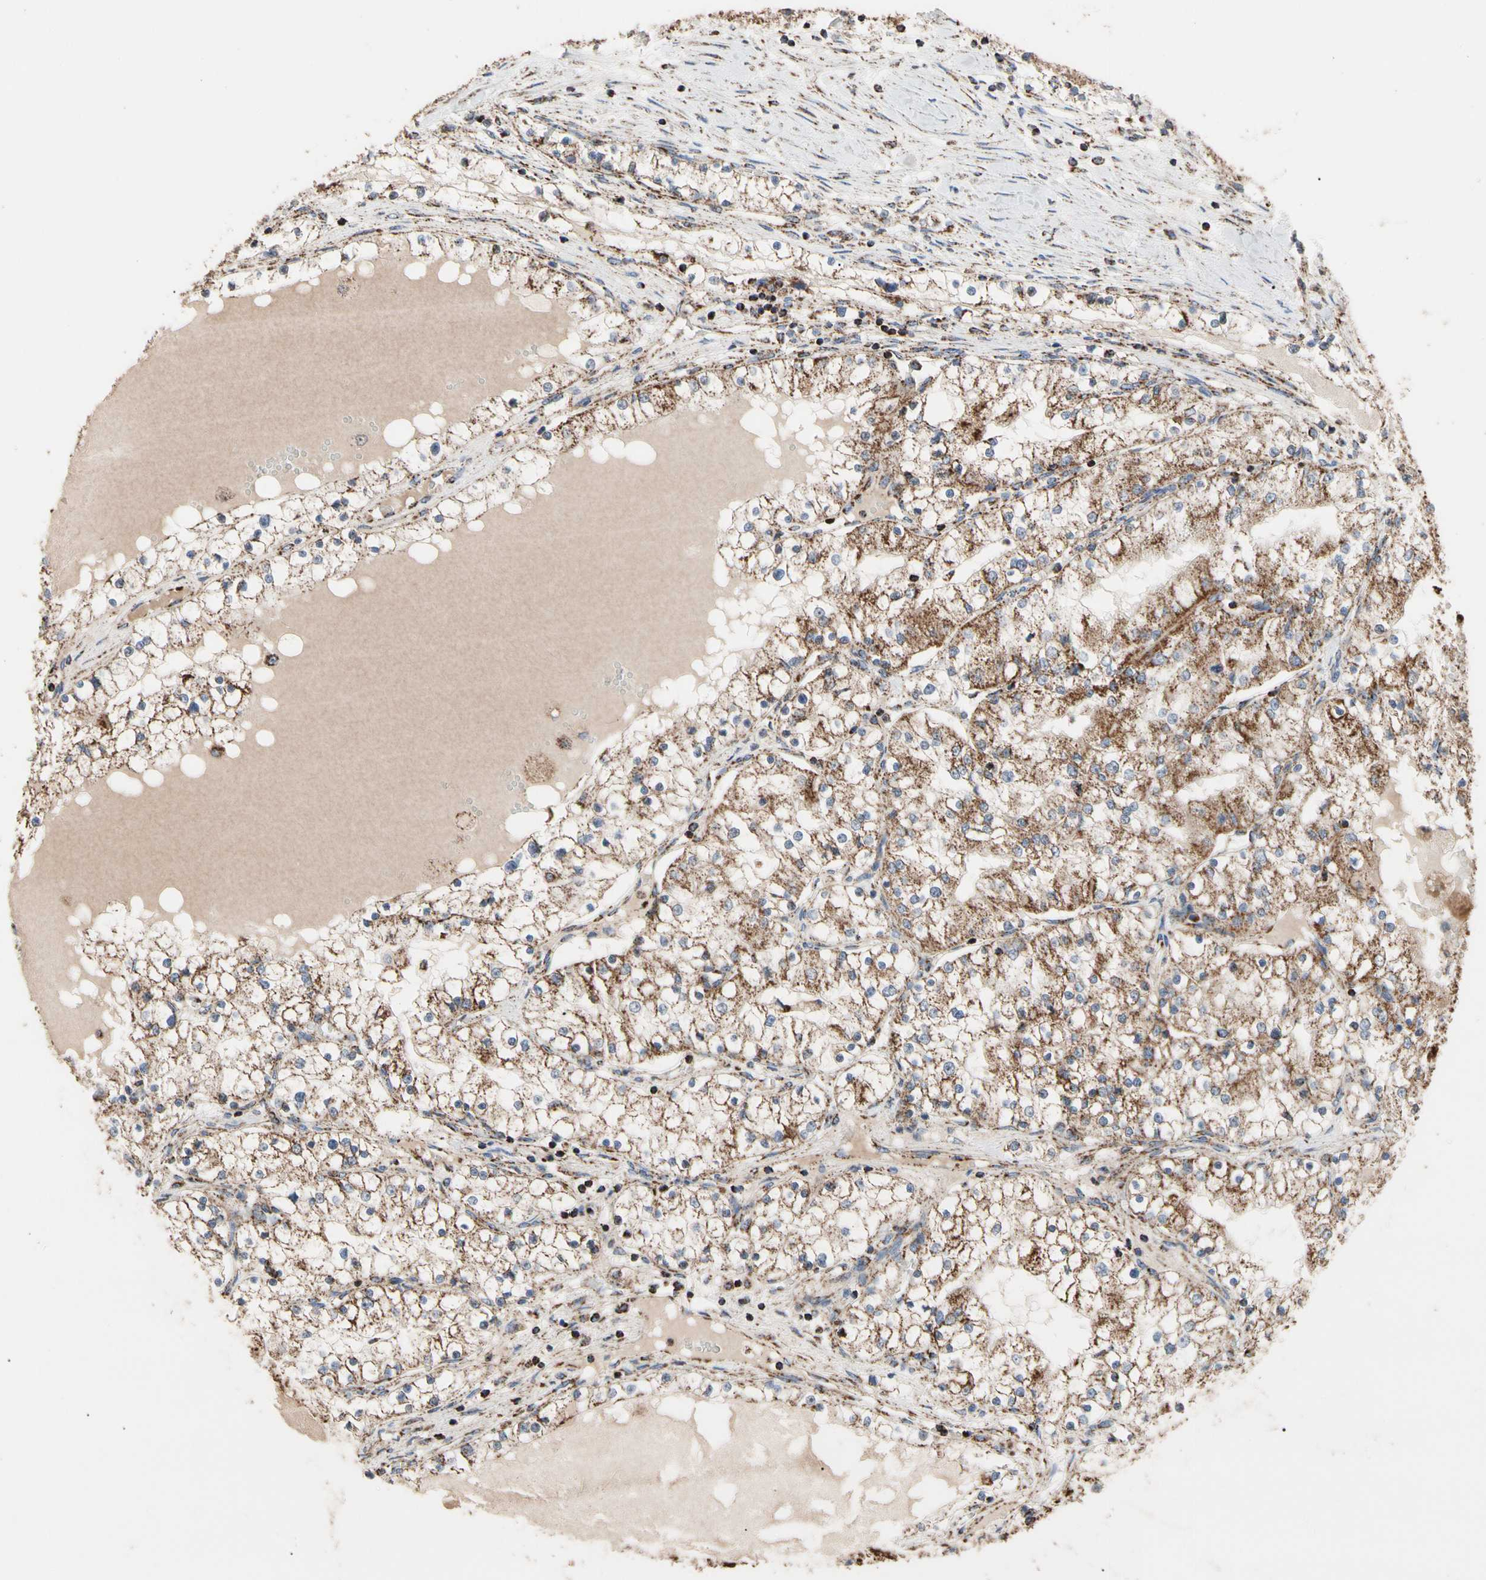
{"staining": {"intensity": "strong", "quantity": ">75%", "location": "cytoplasmic/membranous"}, "tissue": "renal cancer", "cell_type": "Tumor cells", "image_type": "cancer", "snomed": [{"axis": "morphology", "description": "Adenocarcinoma, NOS"}, {"axis": "topography", "description": "Kidney"}], "caption": "This is a histology image of IHC staining of adenocarcinoma (renal), which shows strong positivity in the cytoplasmic/membranous of tumor cells.", "gene": "FAM110B", "patient": {"sex": "male", "age": 68}}